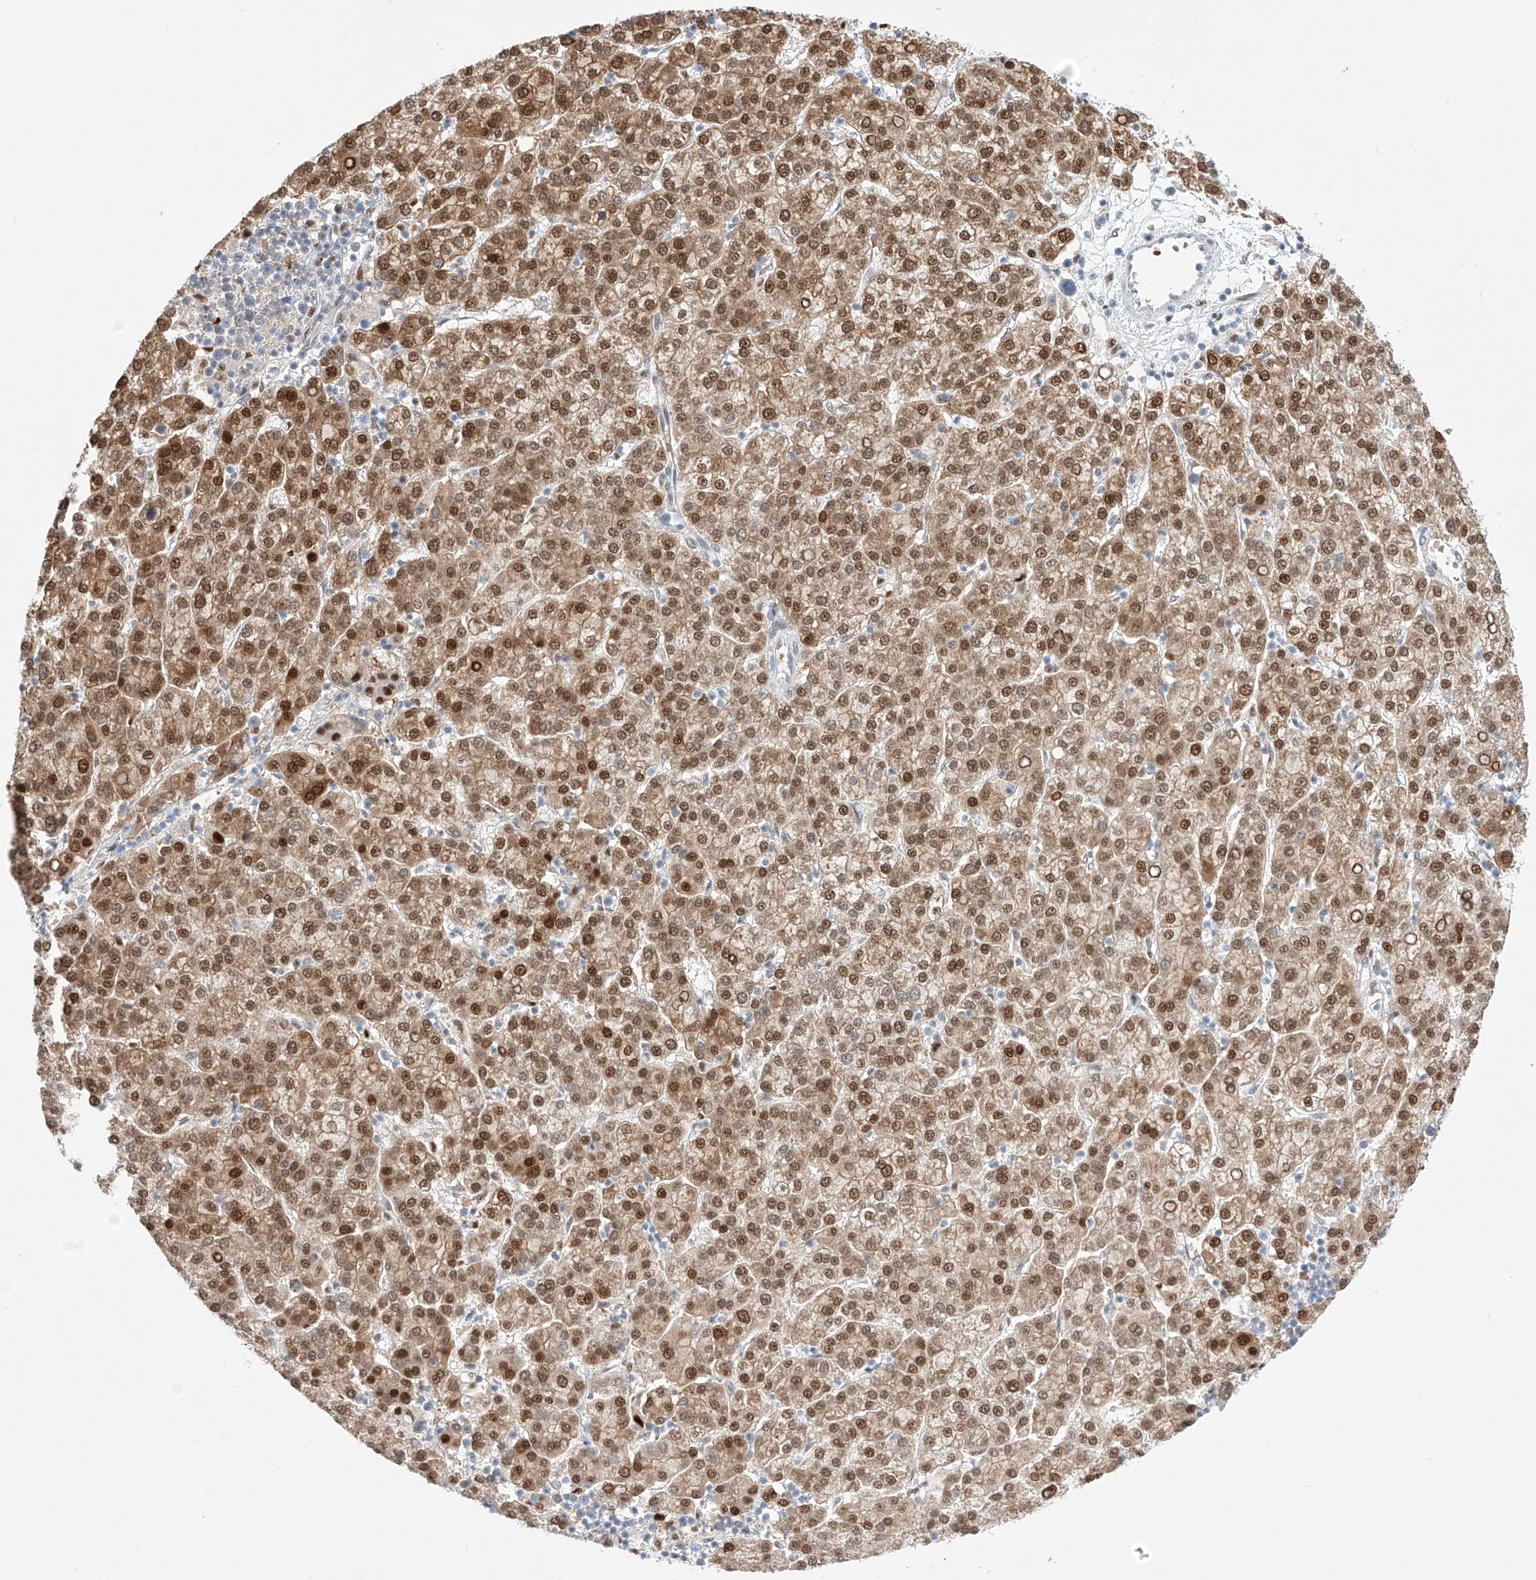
{"staining": {"intensity": "moderate", "quantity": ">75%", "location": "cytoplasmic/membranous,nuclear"}, "tissue": "liver cancer", "cell_type": "Tumor cells", "image_type": "cancer", "snomed": [{"axis": "morphology", "description": "Carcinoma, Hepatocellular, NOS"}, {"axis": "topography", "description": "Liver"}], "caption": "Liver cancer was stained to show a protein in brown. There is medium levels of moderate cytoplasmic/membranous and nuclear expression in about >75% of tumor cells.", "gene": "APIP", "patient": {"sex": "female", "age": 58}}